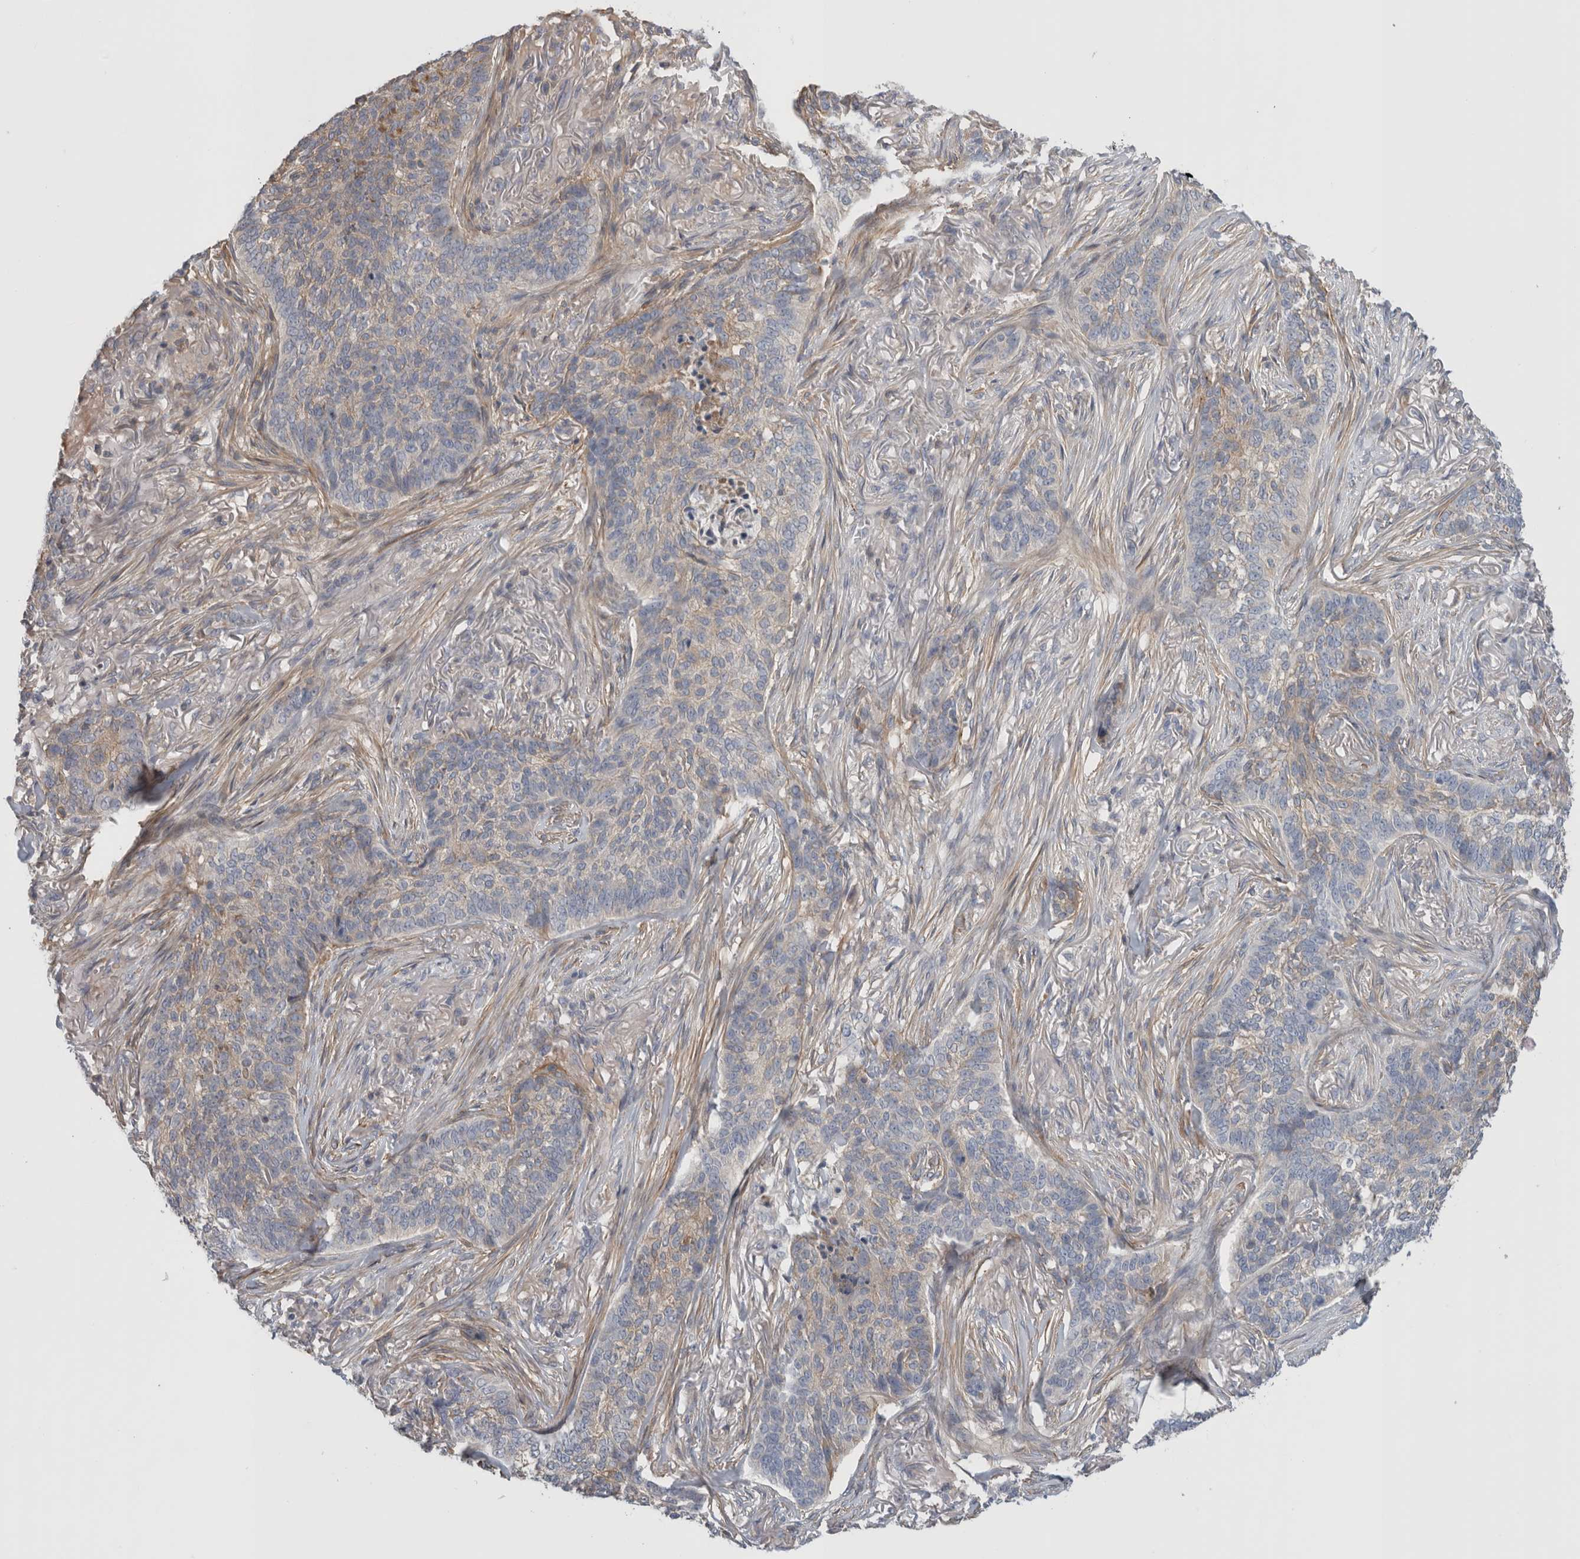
{"staining": {"intensity": "weak", "quantity": "<25%", "location": "cytoplasmic/membranous"}, "tissue": "skin cancer", "cell_type": "Tumor cells", "image_type": "cancer", "snomed": [{"axis": "morphology", "description": "Basal cell carcinoma"}, {"axis": "topography", "description": "Skin"}], "caption": "DAB immunohistochemical staining of skin cancer exhibits no significant staining in tumor cells.", "gene": "CFI", "patient": {"sex": "male", "age": 85}}